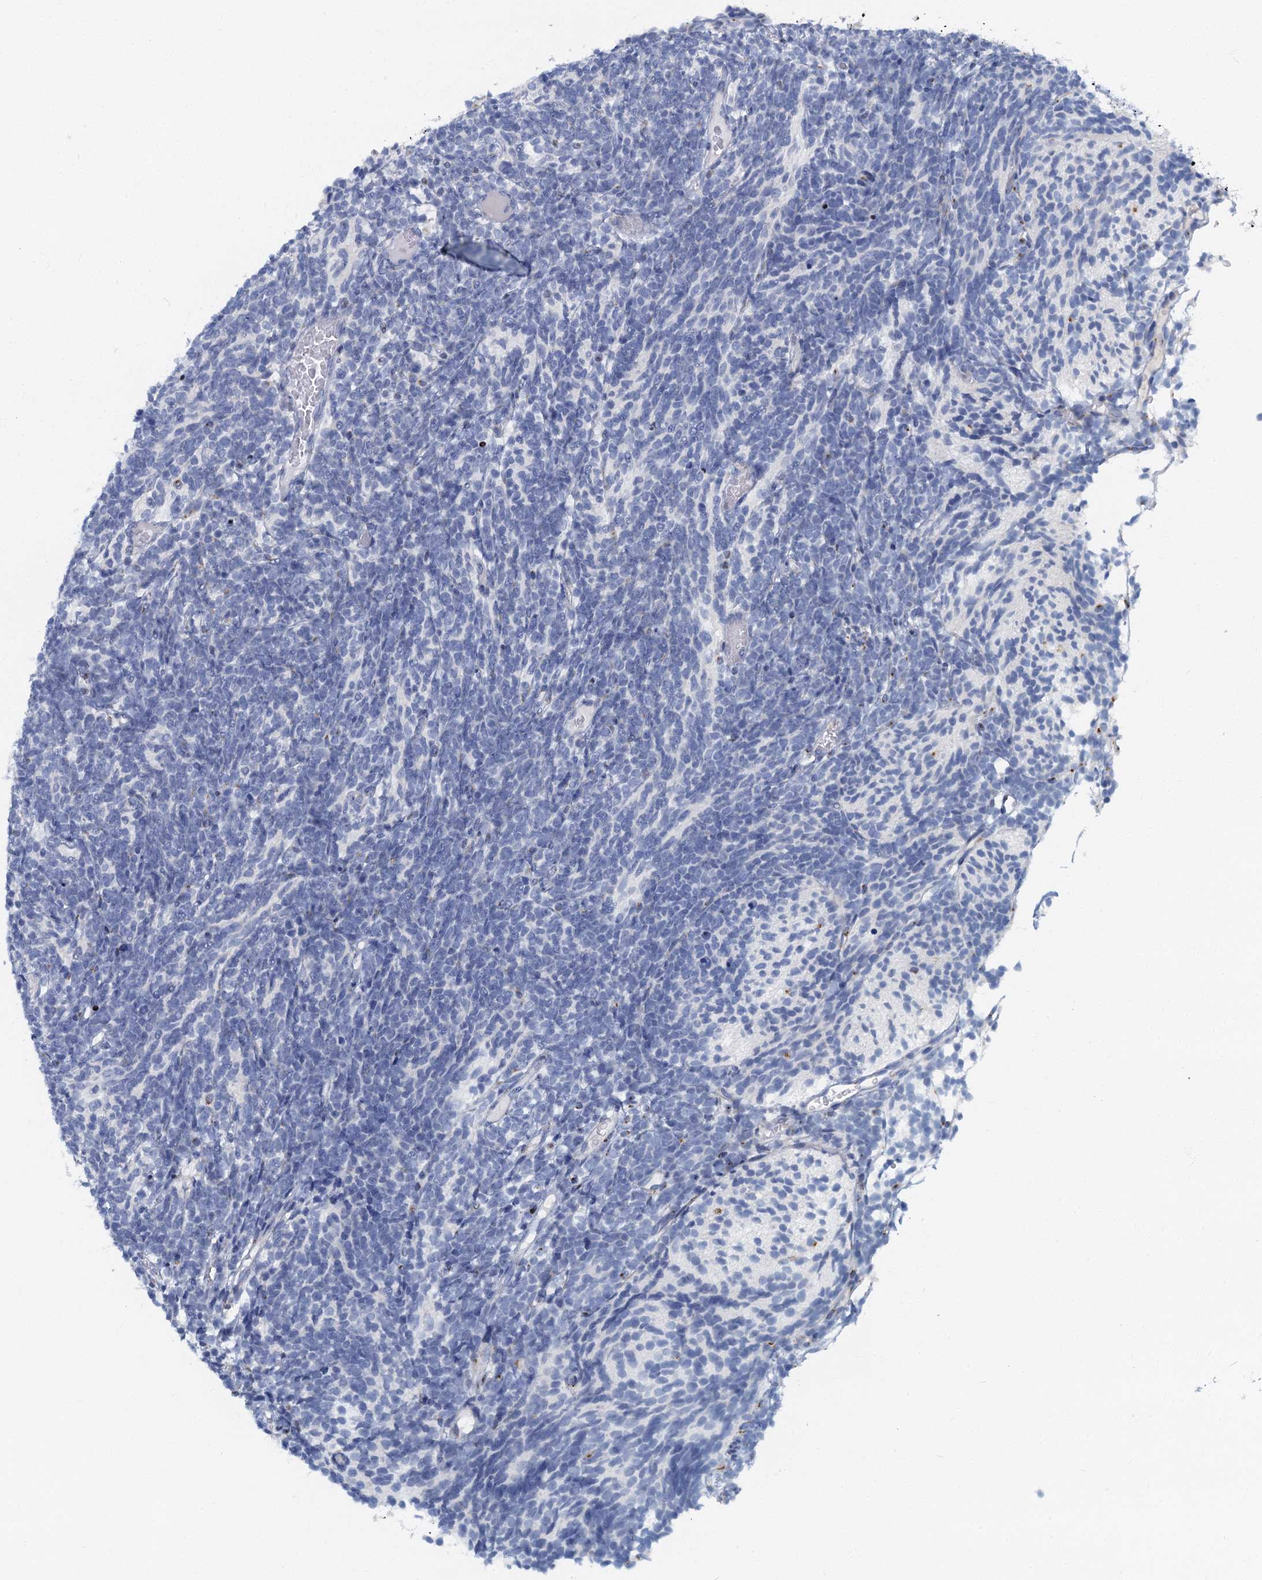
{"staining": {"intensity": "negative", "quantity": "none", "location": "none"}, "tissue": "glioma", "cell_type": "Tumor cells", "image_type": "cancer", "snomed": [{"axis": "morphology", "description": "Glioma, malignant, Low grade"}, {"axis": "topography", "description": "Brain"}], "caption": "Human low-grade glioma (malignant) stained for a protein using immunohistochemistry (IHC) shows no staining in tumor cells.", "gene": "LYPD3", "patient": {"sex": "female", "age": 1}}